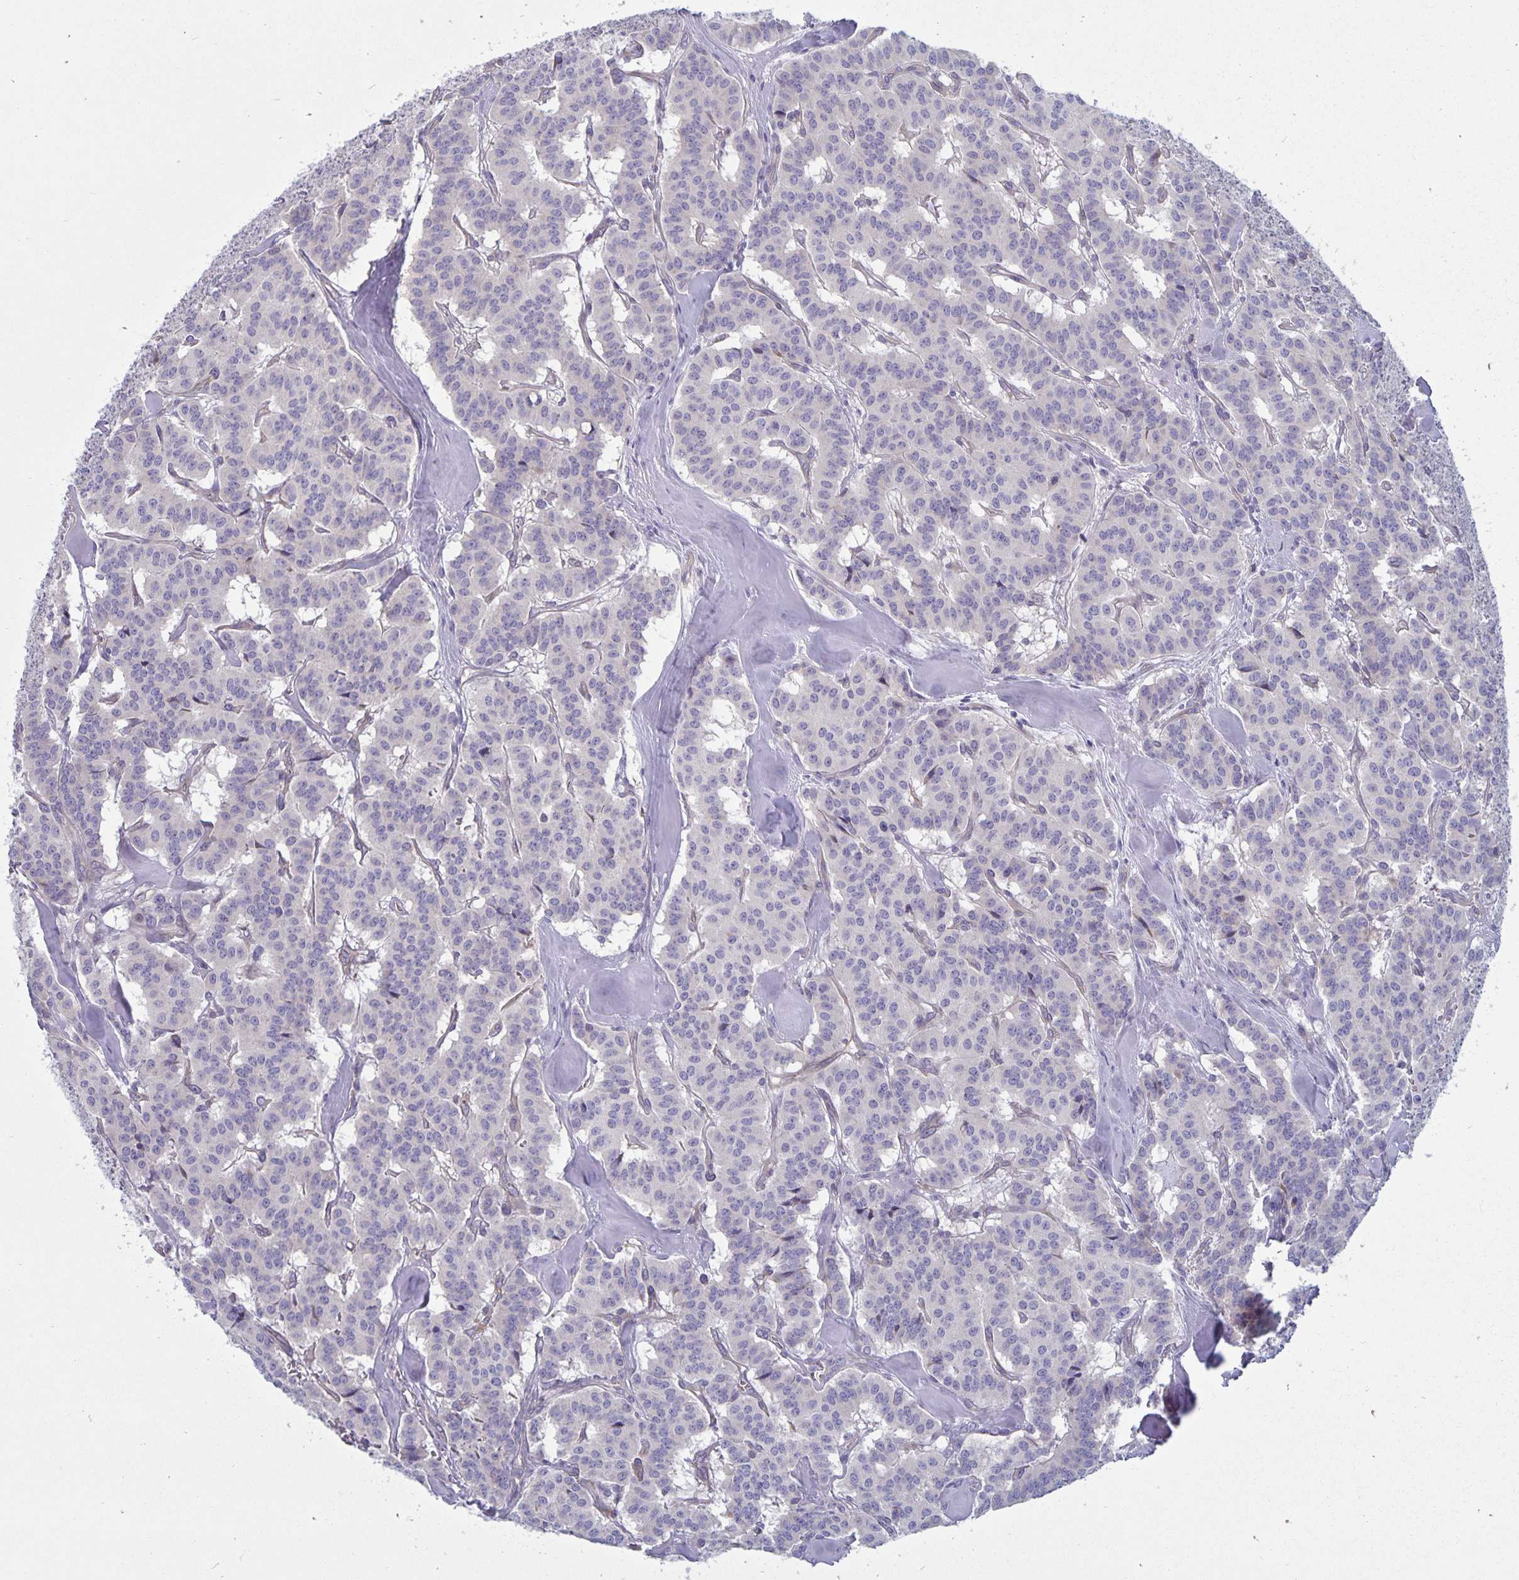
{"staining": {"intensity": "negative", "quantity": "none", "location": "none"}, "tissue": "carcinoid", "cell_type": "Tumor cells", "image_type": "cancer", "snomed": [{"axis": "morphology", "description": "Normal tissue, NOS"}, {"axis": "morphology", "description": "Carcinoid, malignant, NOS"}, {"axis": "topography", "description": "Lung"}], "caption": "Photomicrograph shows no significant protein positivity in tumor cells of carcinoid.", "gene": "PLCB3", "patient": {"sex": "female", "age": 46}}